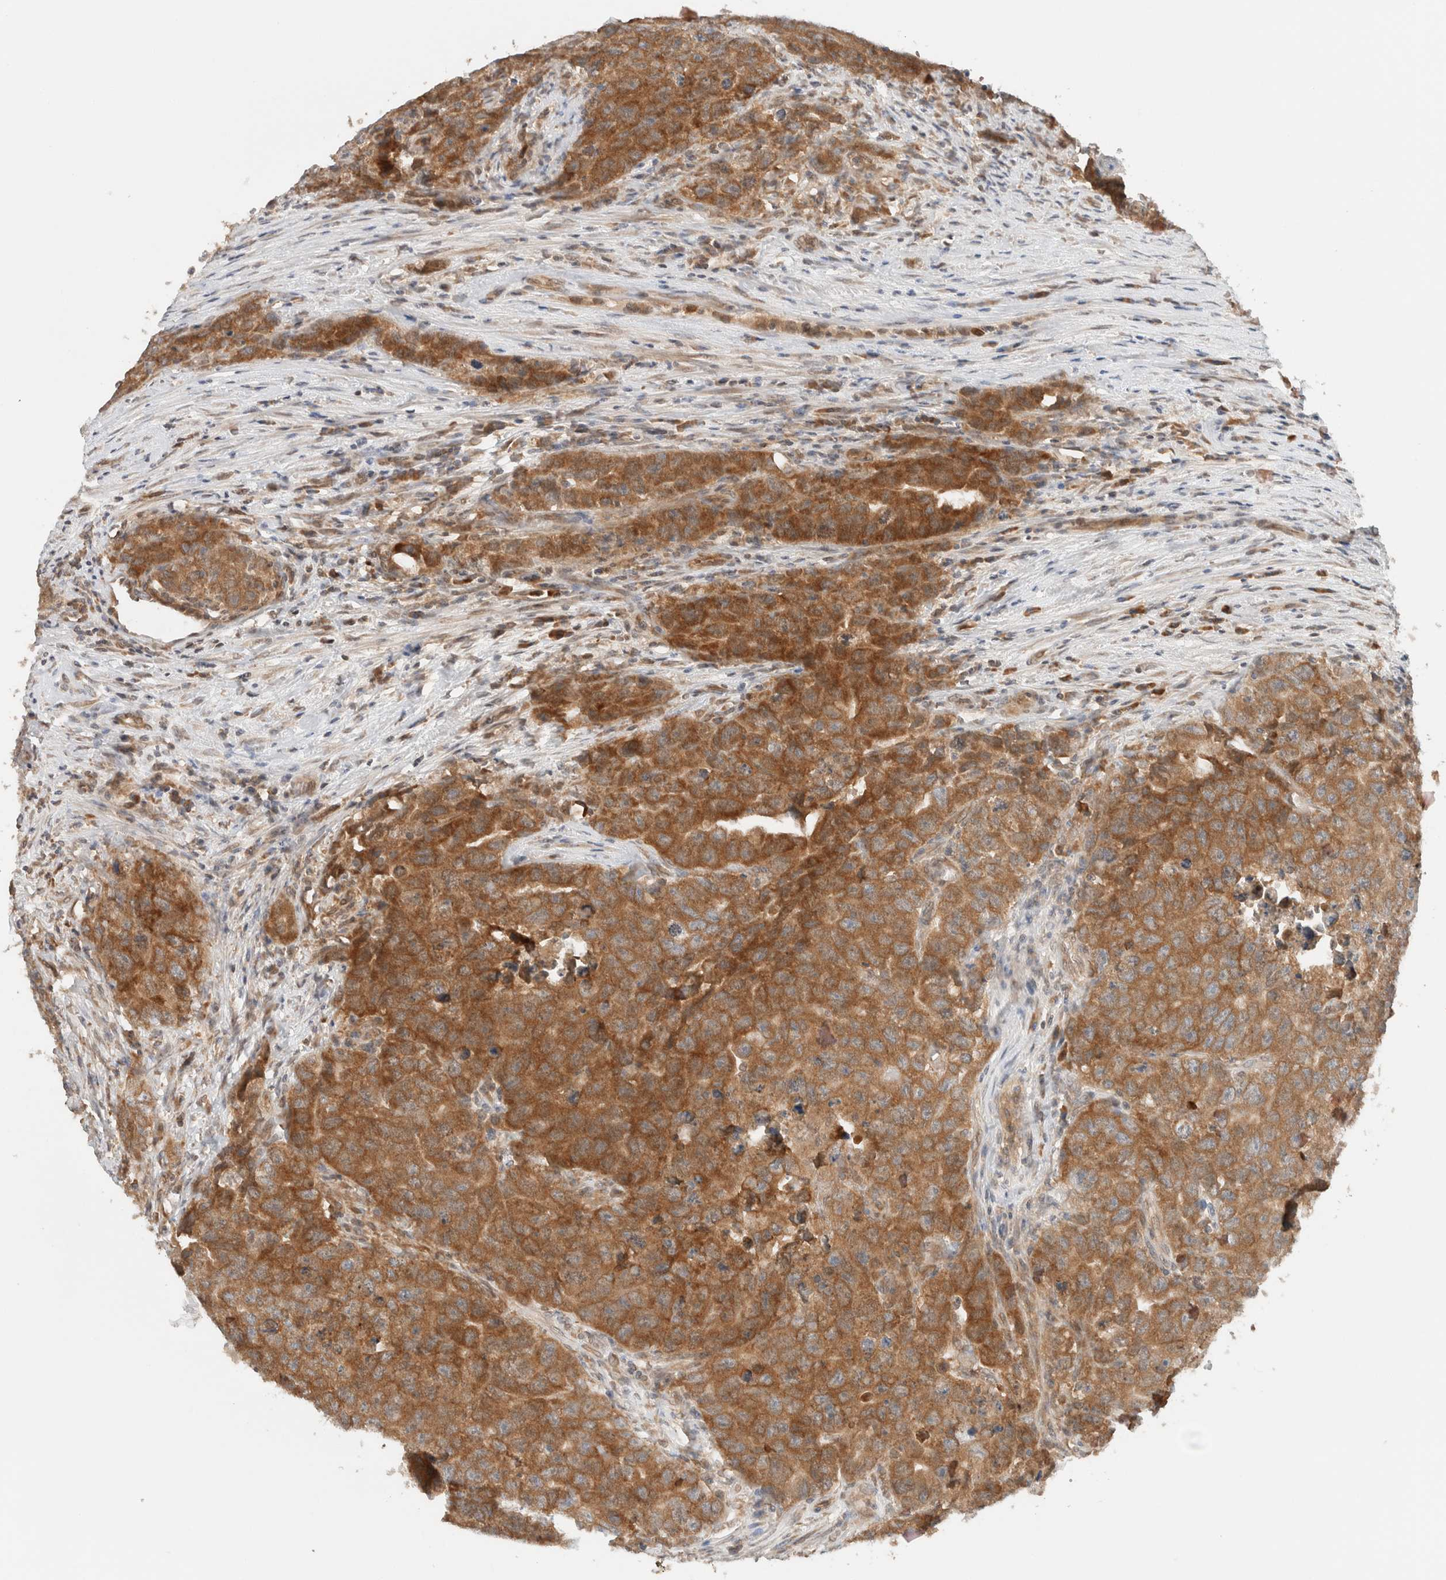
{"staining": {"intensity": "strong", "quantity": ">75%", "location": "cytoplasmic/membranous"}, "tissue": "testis cancer", "cell_type": "Tumor cells", "image_type": "cancer", "snomed": [{"axis": "morphology", "description": "Seminoma, NOS"}, {"axis": "morphology", "description": "Carcinoma, Embryonal, NOS"}, {"axis": "topography", "description": "Testis"}], "caption": "Protein staining of embryonal carcinoma (testis) tissue reveals strong cytoplasmic/membranous positivity in about >75% of tumor cells.", "gene": "ARFGEF2", "patient": {"sex": "male", "age": 43}}